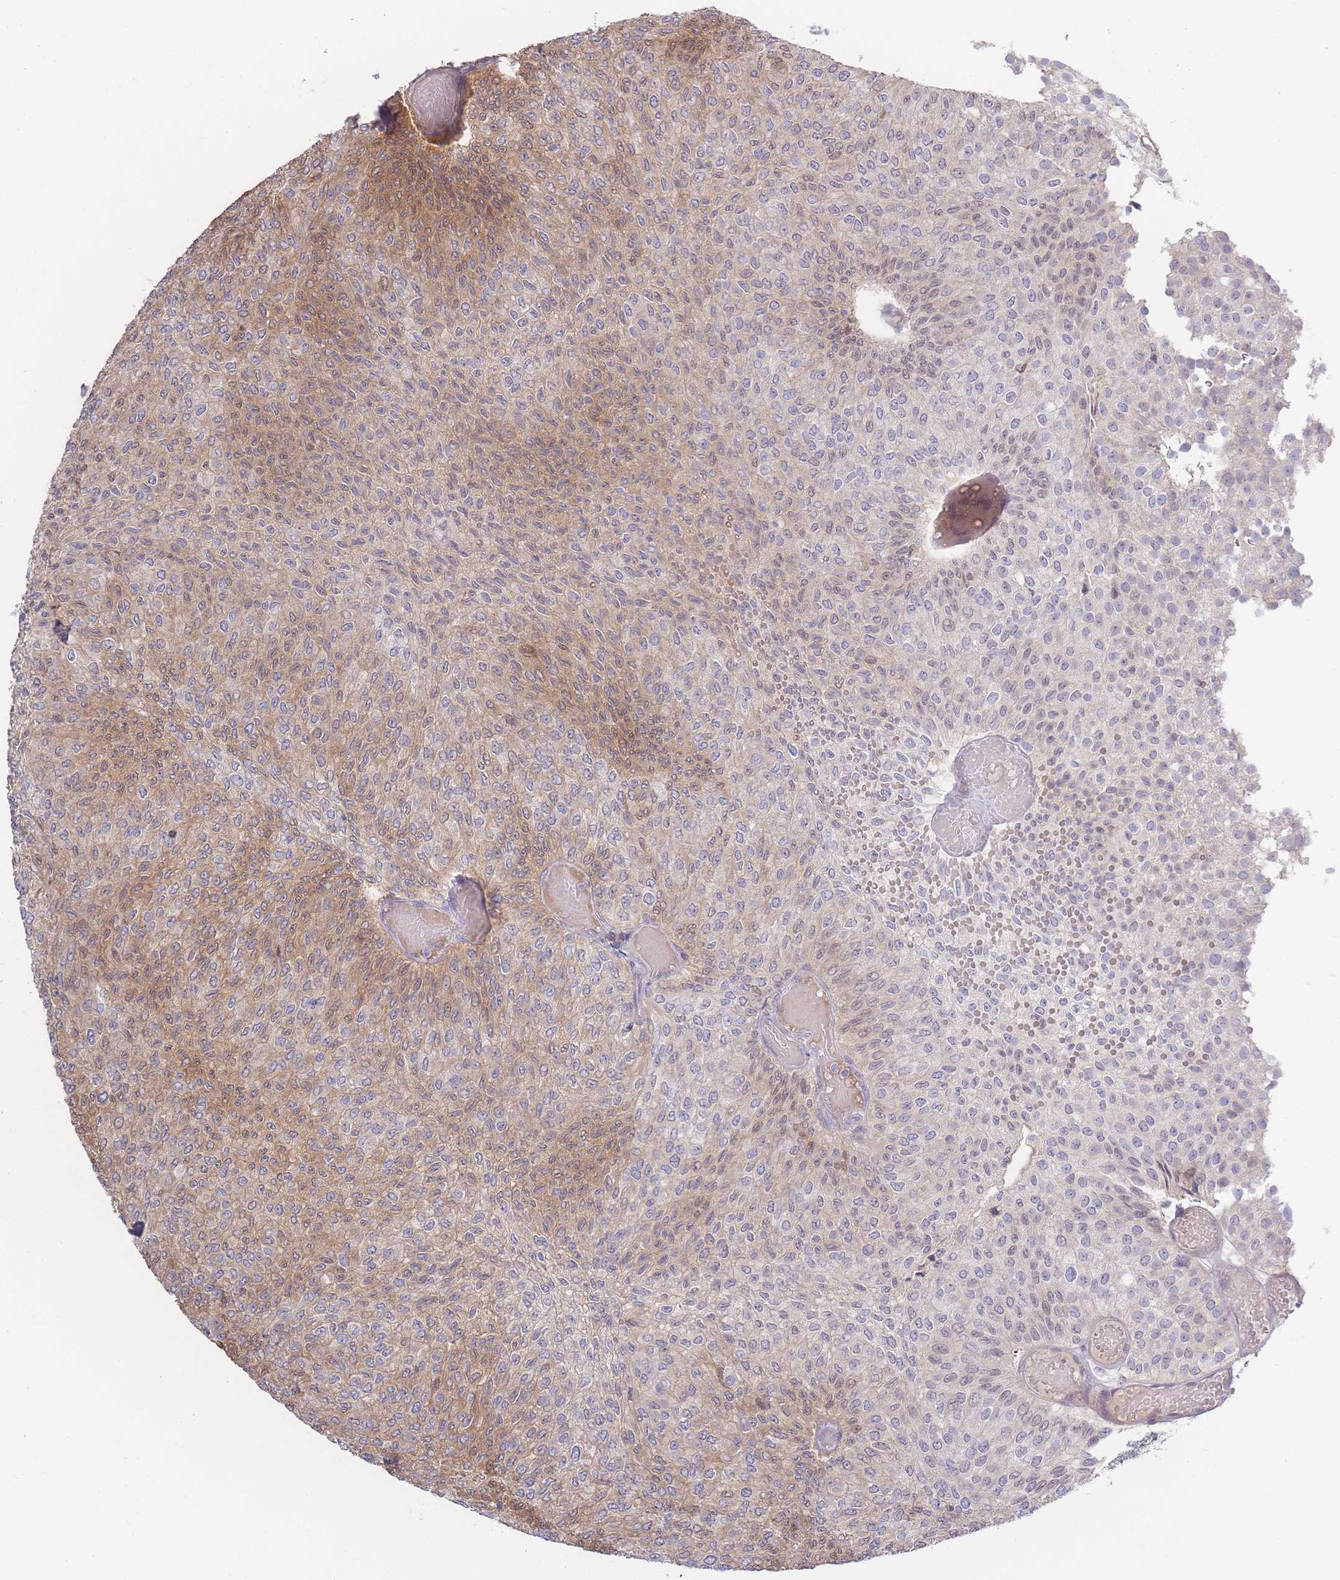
{"staining": {"intensity": "moderate", "quantity": "25%-75%", "location": "cytoplasmic/membranous"}, "tissue": "urothelial cancer", "cell_type": "Tumor cells", "image_type": "cancer", "snomed": [{"axis": "morphology", "description": "Urothelial carcinoma, Low grade"}, {"axis": "topography", "description": "Urinary bladder"}], "caption": "High-power microscopy captured an immunohistochemistry photomicrograph of urothelial carcinoma (low-grade), revealing moderate cytoplasmic/membranous staining in approximately 25%-75% of tumor cells.", "gene": "SPHKAP", "patient": {"sex": "male", "age": 78}}